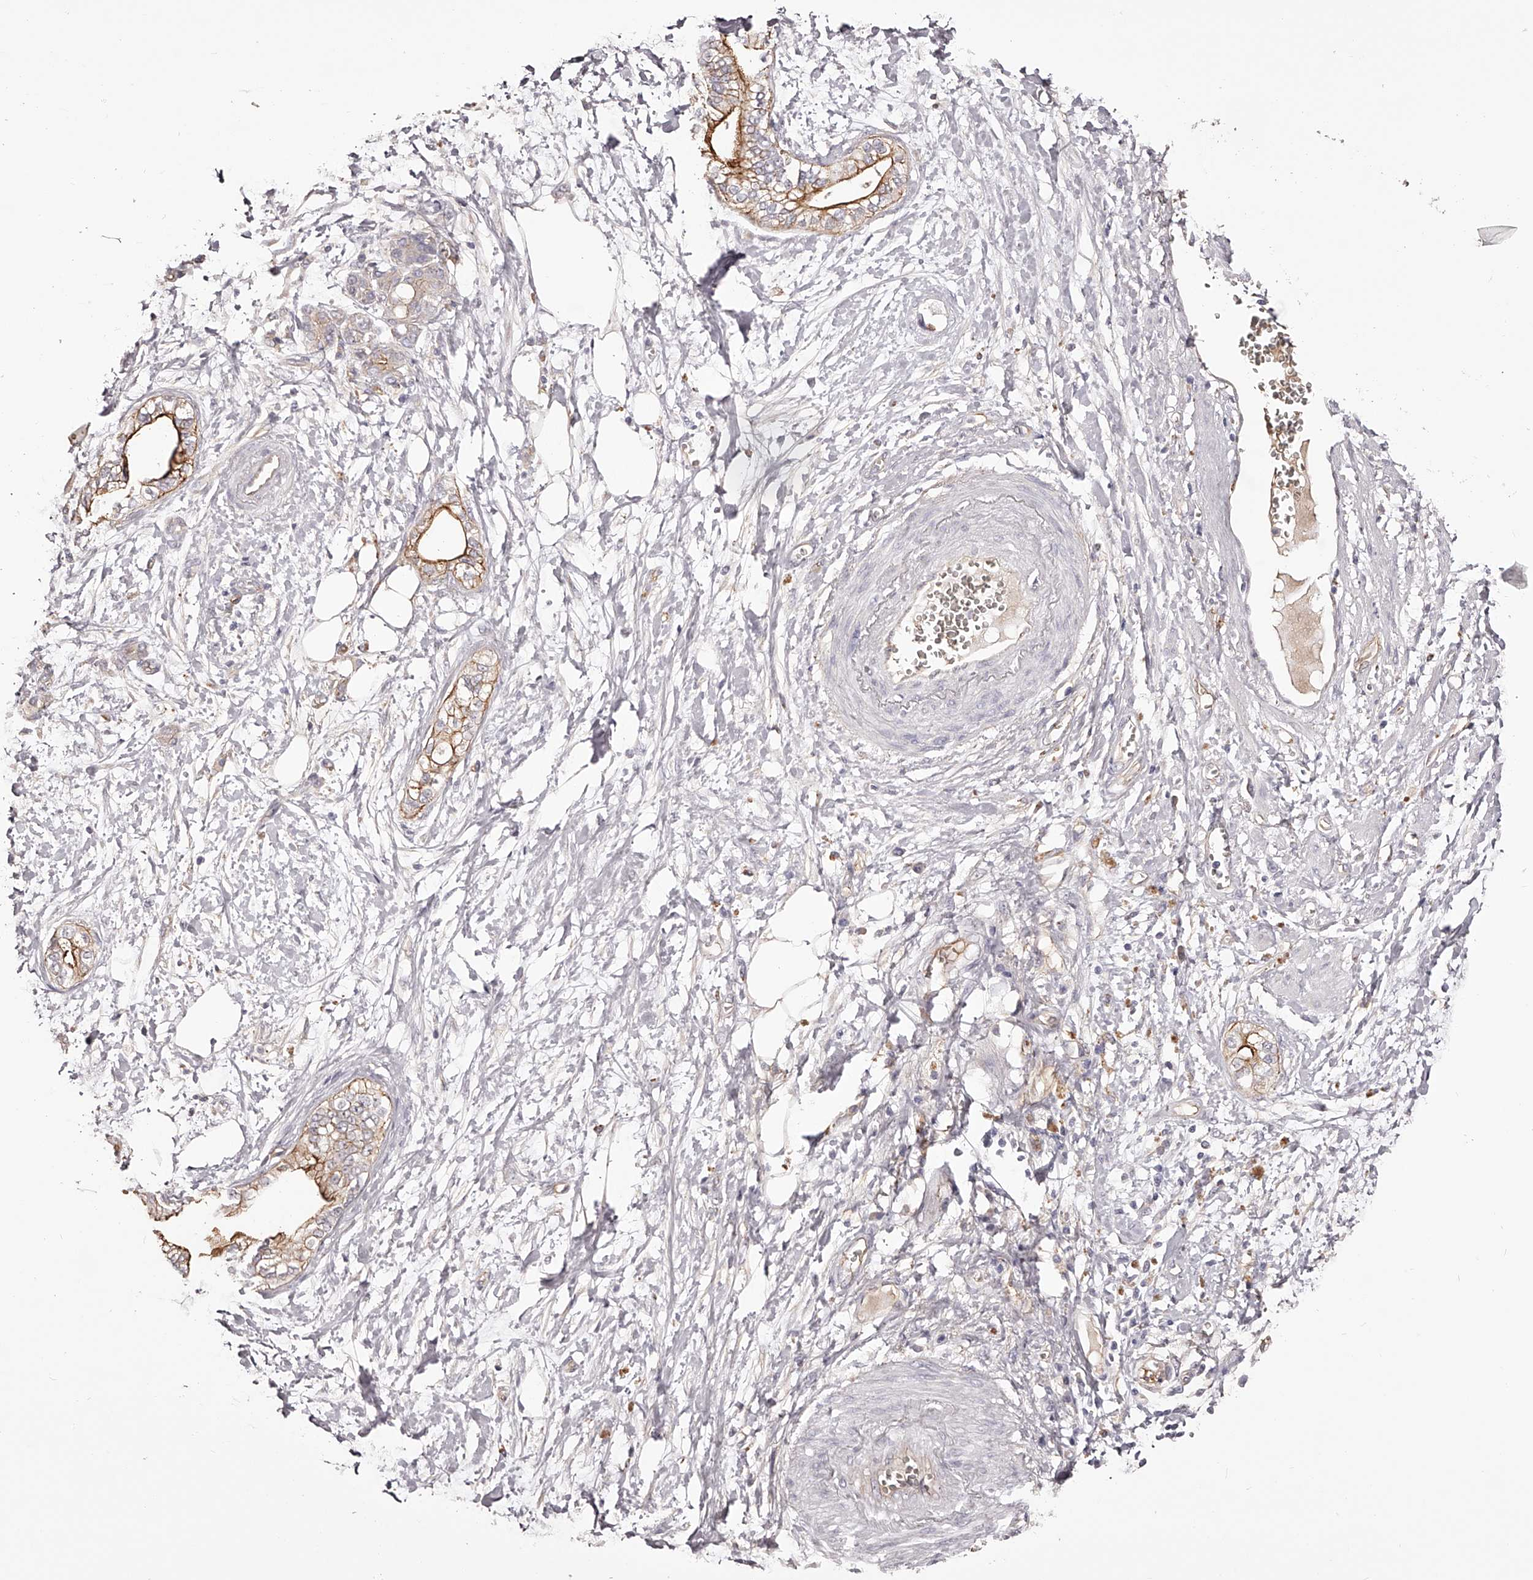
{"staining": {"intensity": "moderate", "quantity": ">75%", "location": "cytoplasmic/membranous"}, "tissue": "pancreatic cancer", "cell_type": "Tumor cells", "image_type": "cancer", "snomed": [{"axis": "morphology", "description": "Adenocarcinoma, NOS"}, {"axis": "topography", "description": "Pancreas"}], "caption": "Pancreatic cancer (adenocarcinoma) tissue exhibits moderate cytoplasmic/membranous expression in about >75% of tumor cells, visualized by immunohistochemistry.", "gene": "LTV1", "patient": {"sex": "male", "age": 68}}